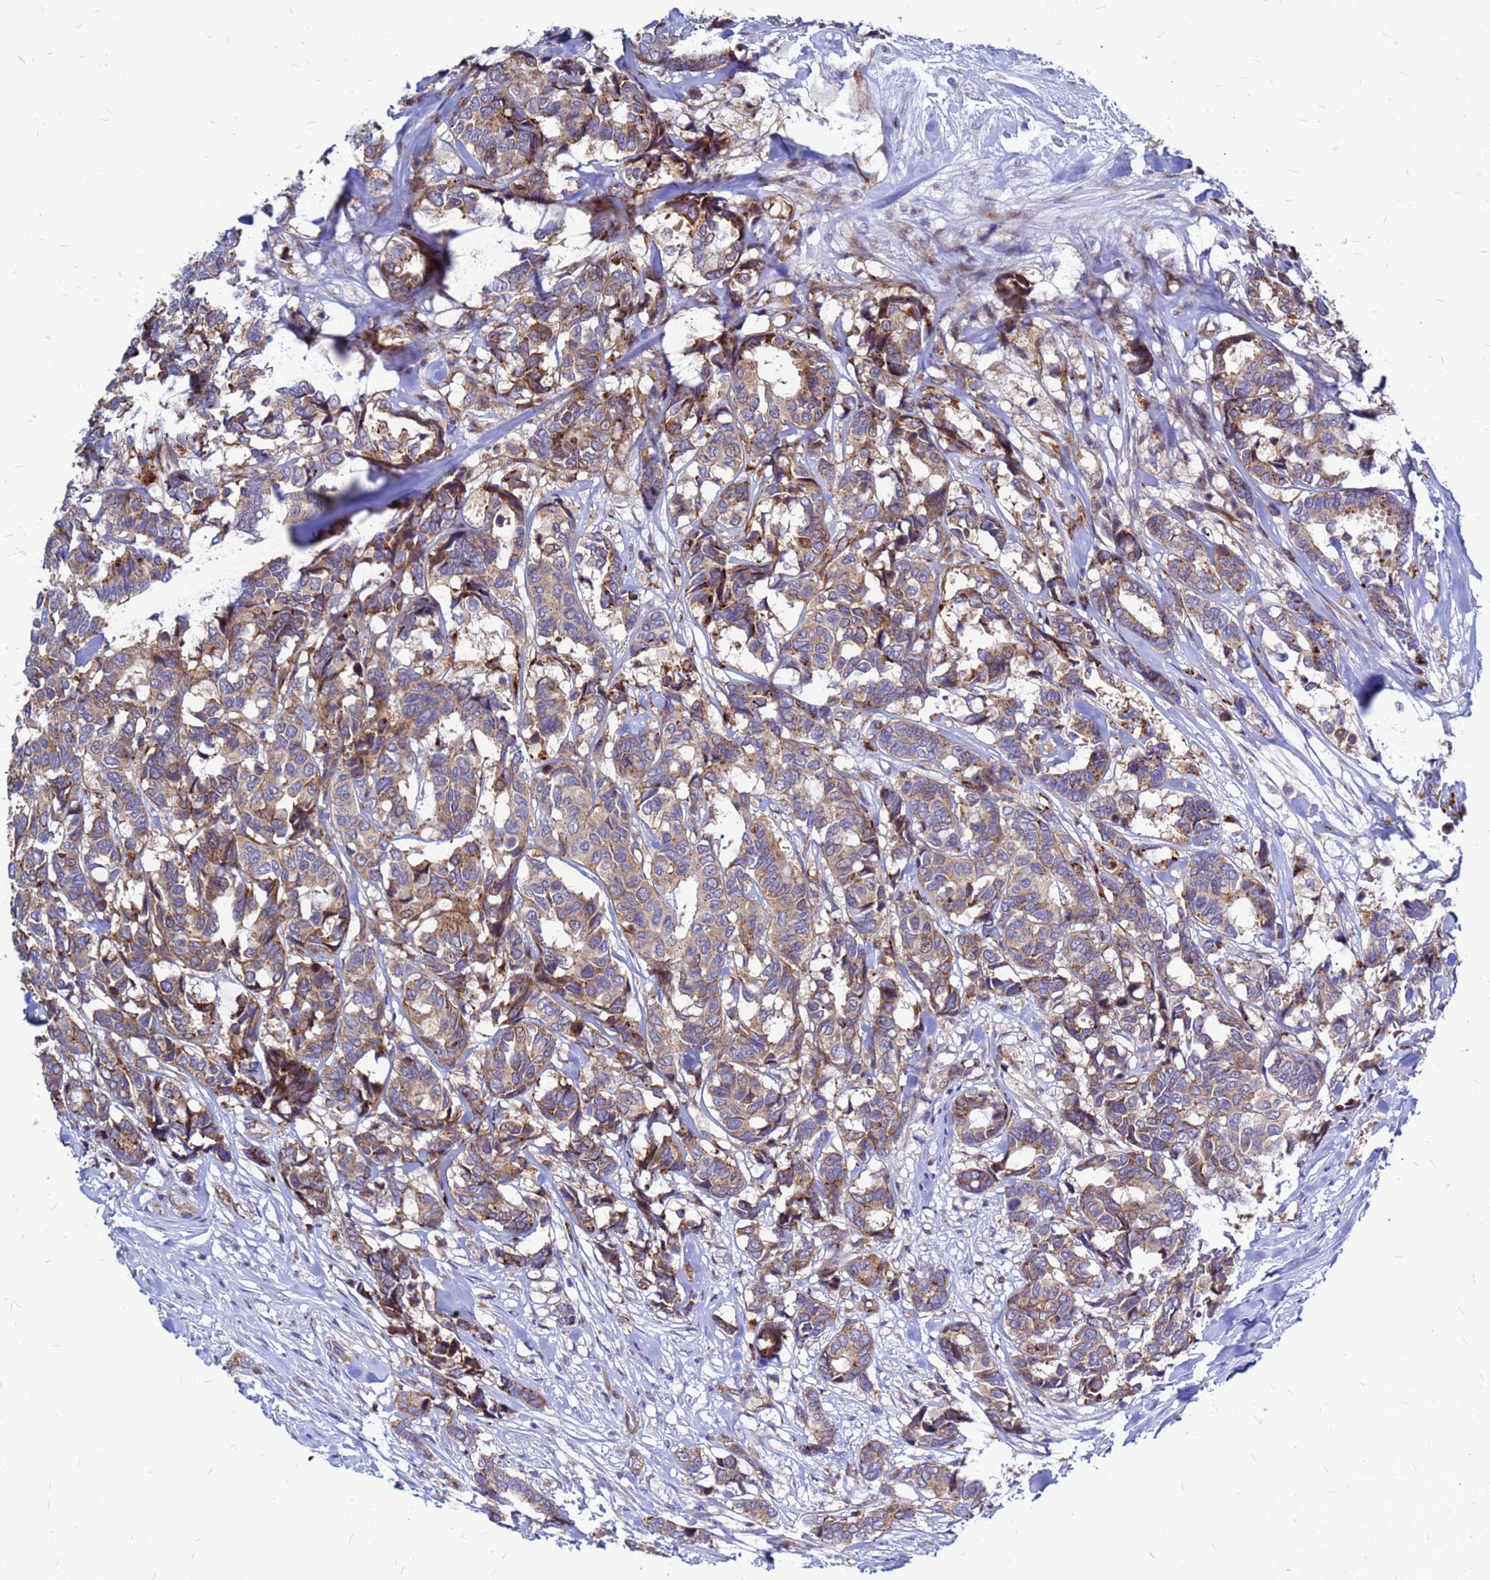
{"staining": {"intensity": "moderate", "quantity": "25%-75%", "location": "cytoplasmic/membranous"}, "tissue": "breast cancer", "cell_type": "Tumor cells", "image_type": "cancer", "snomed": [{"axis": "morphology", "description": "Duct carcinoma"}, {"axis": "topography", "description": "Breast"}], "caption": "This histopathology image displays intraductal carcinoma (breast) stained with IHC to label a protein in brown. The cytoplasmic/membranous of tumor cells show moderate positivity for the protein. Nuclei are counter-stained blue.", "gene": "NOSTRIN", "patient": {"sex": "female", "age": 87}}